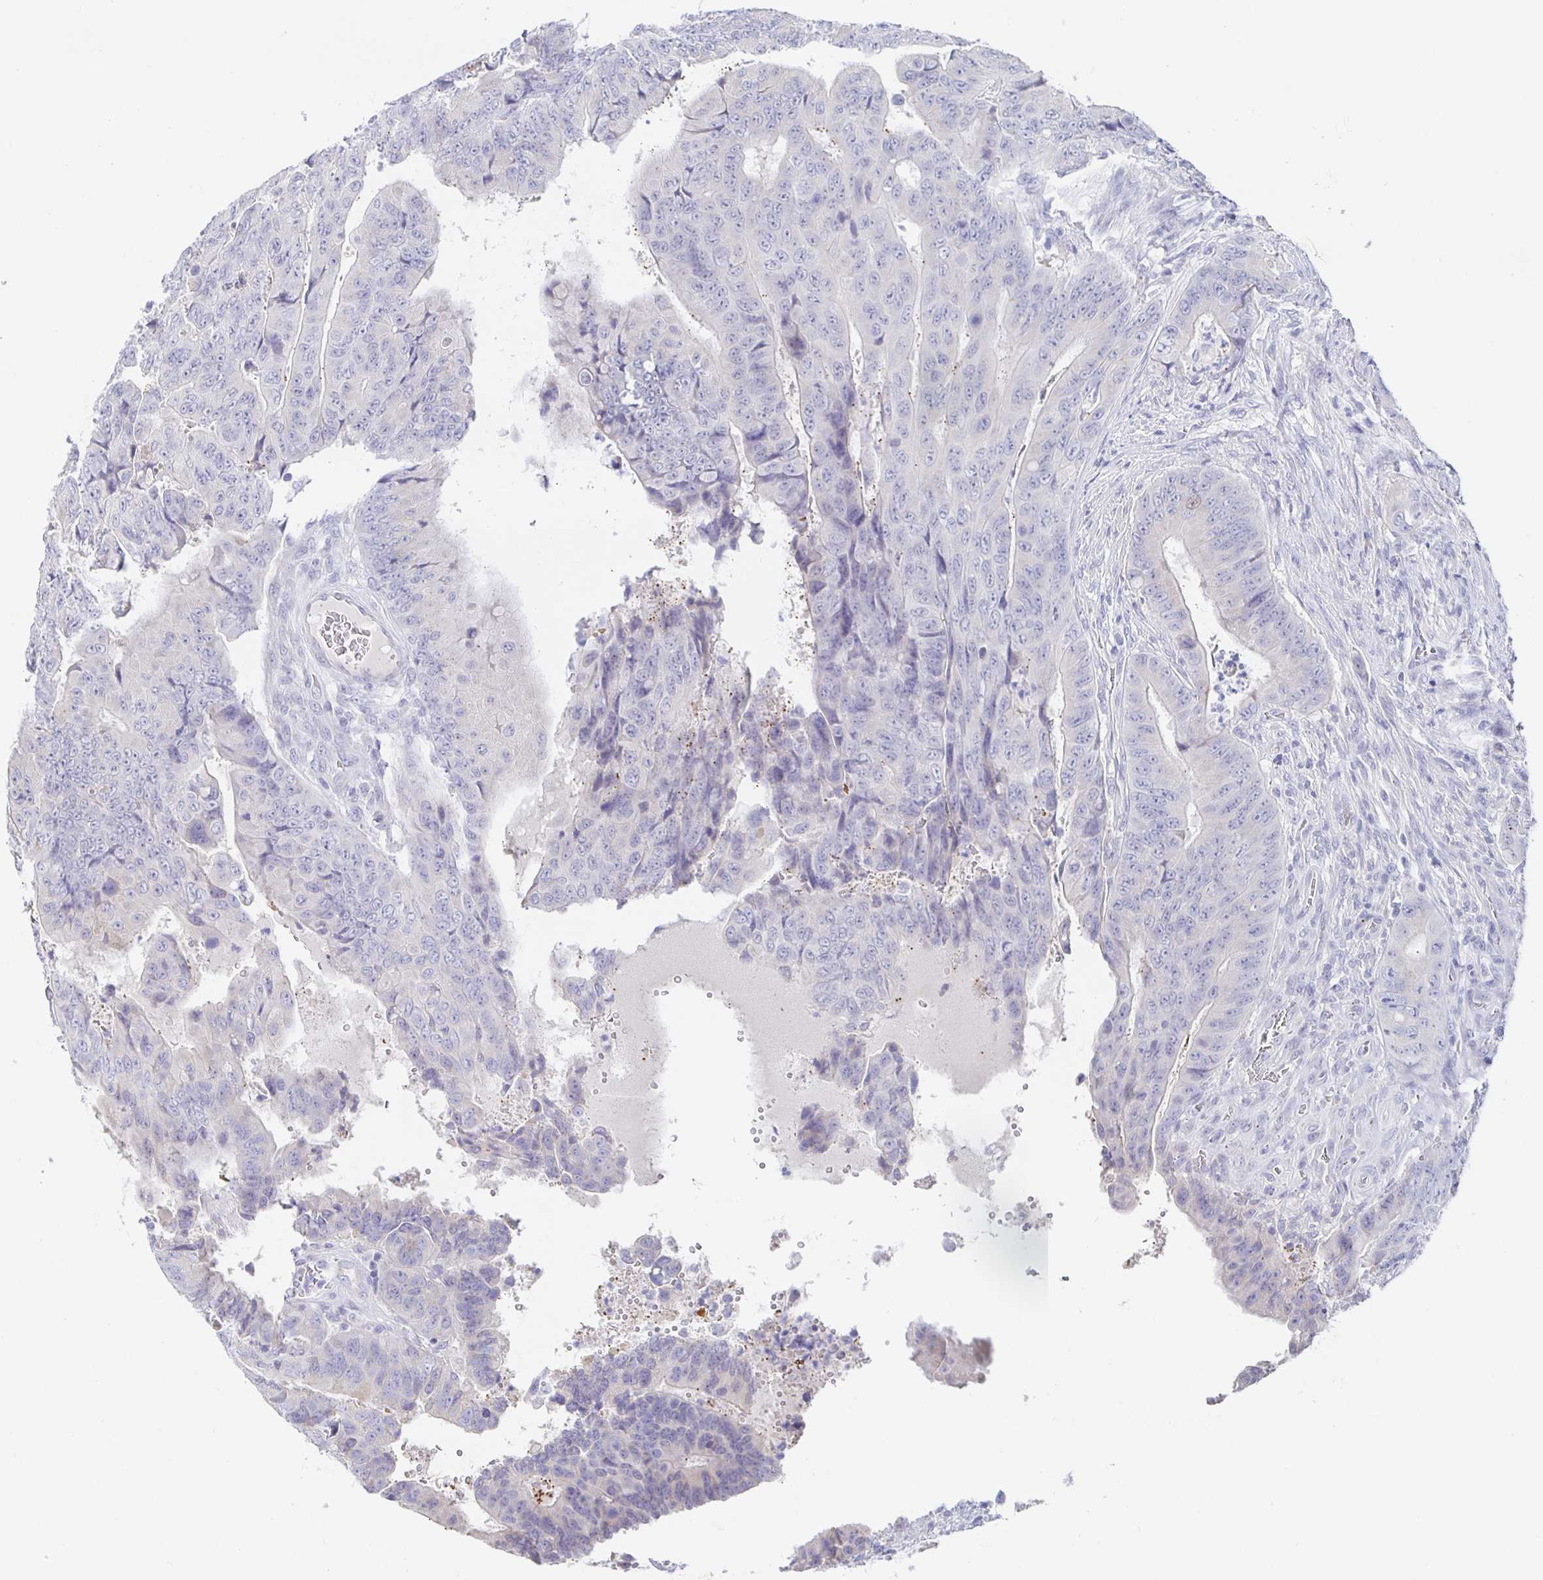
{"staining": {"intensity": "negative", "quantity": "none", "location": "none"}, "tissue": "colorectal cancer", "cell_type": "Tumor cells", "image_type": "cancer", "snomed": [{"axis": "morphology", "description": "Adenocarcinoma, NOS"}, {"axis": "topography", "description": "Colon"}], "caption": "An immunohistochemistry image of colorectal cancer (adenocarcinoma) is shown. There is no staining in tumor cells of colorectal cancer (adenocarcinoma). Nuclei are stained in blue.", "gene": "SIAH3", "patient": {"sex": "female", "age": 48}}